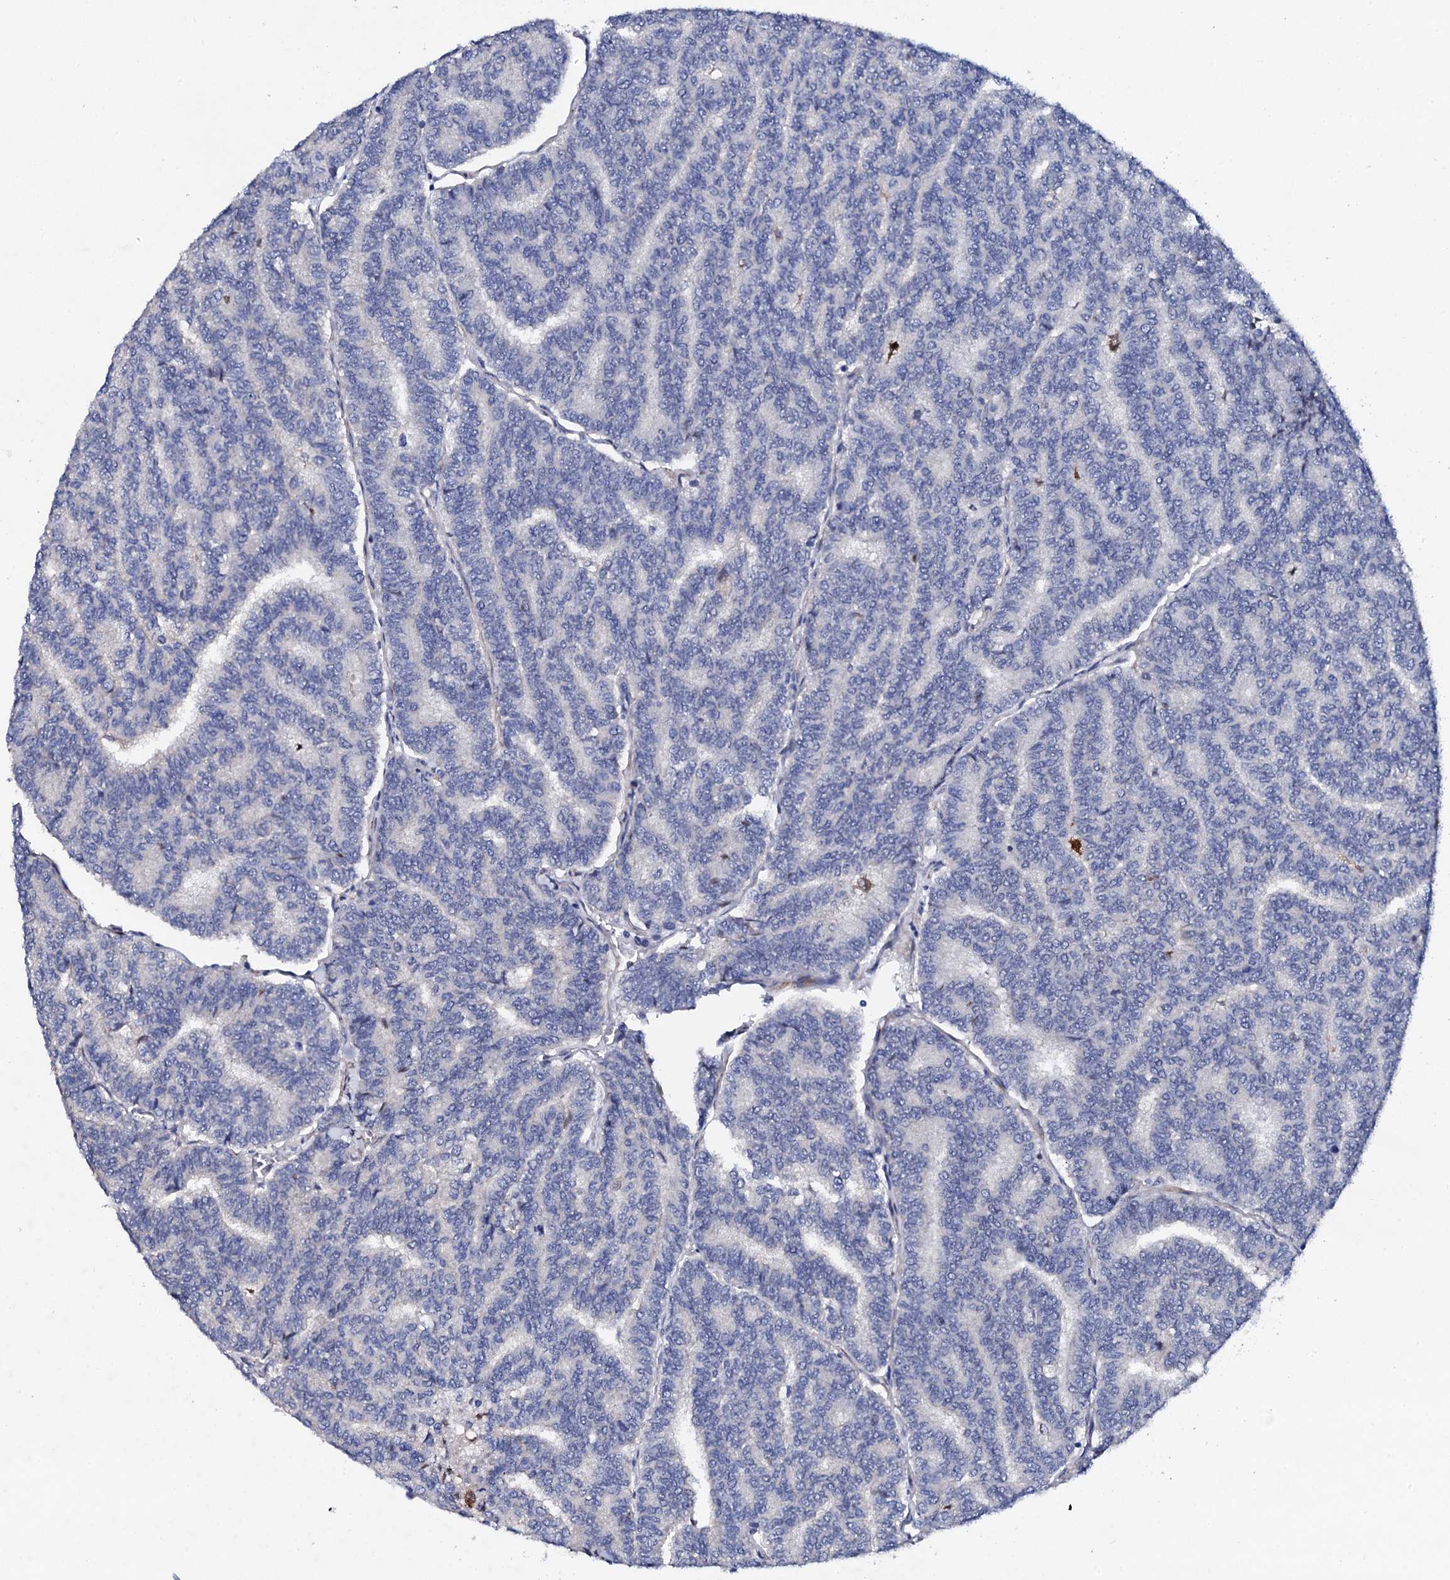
{"staining": {"intensity": "negative", "quantity": "none", "location": "none"}, "tissue": "thyroid cancer", "cell_type": "Tumor cells", "image_type": "cancer", "snomed": [{"axis": "morphology", "description": "Papillary adenocarcinoma, NOS"}, {"axis": "topography", "description": "Thyroid gland"}], "caption": "Human thyroid cancer (papillary adenocarcinoma) stained for a protein using immunohistochemistry exhibits no positivity in tumor cells.", "gene": "TRDN", "patient": {"sex": "female", "age": 35}}